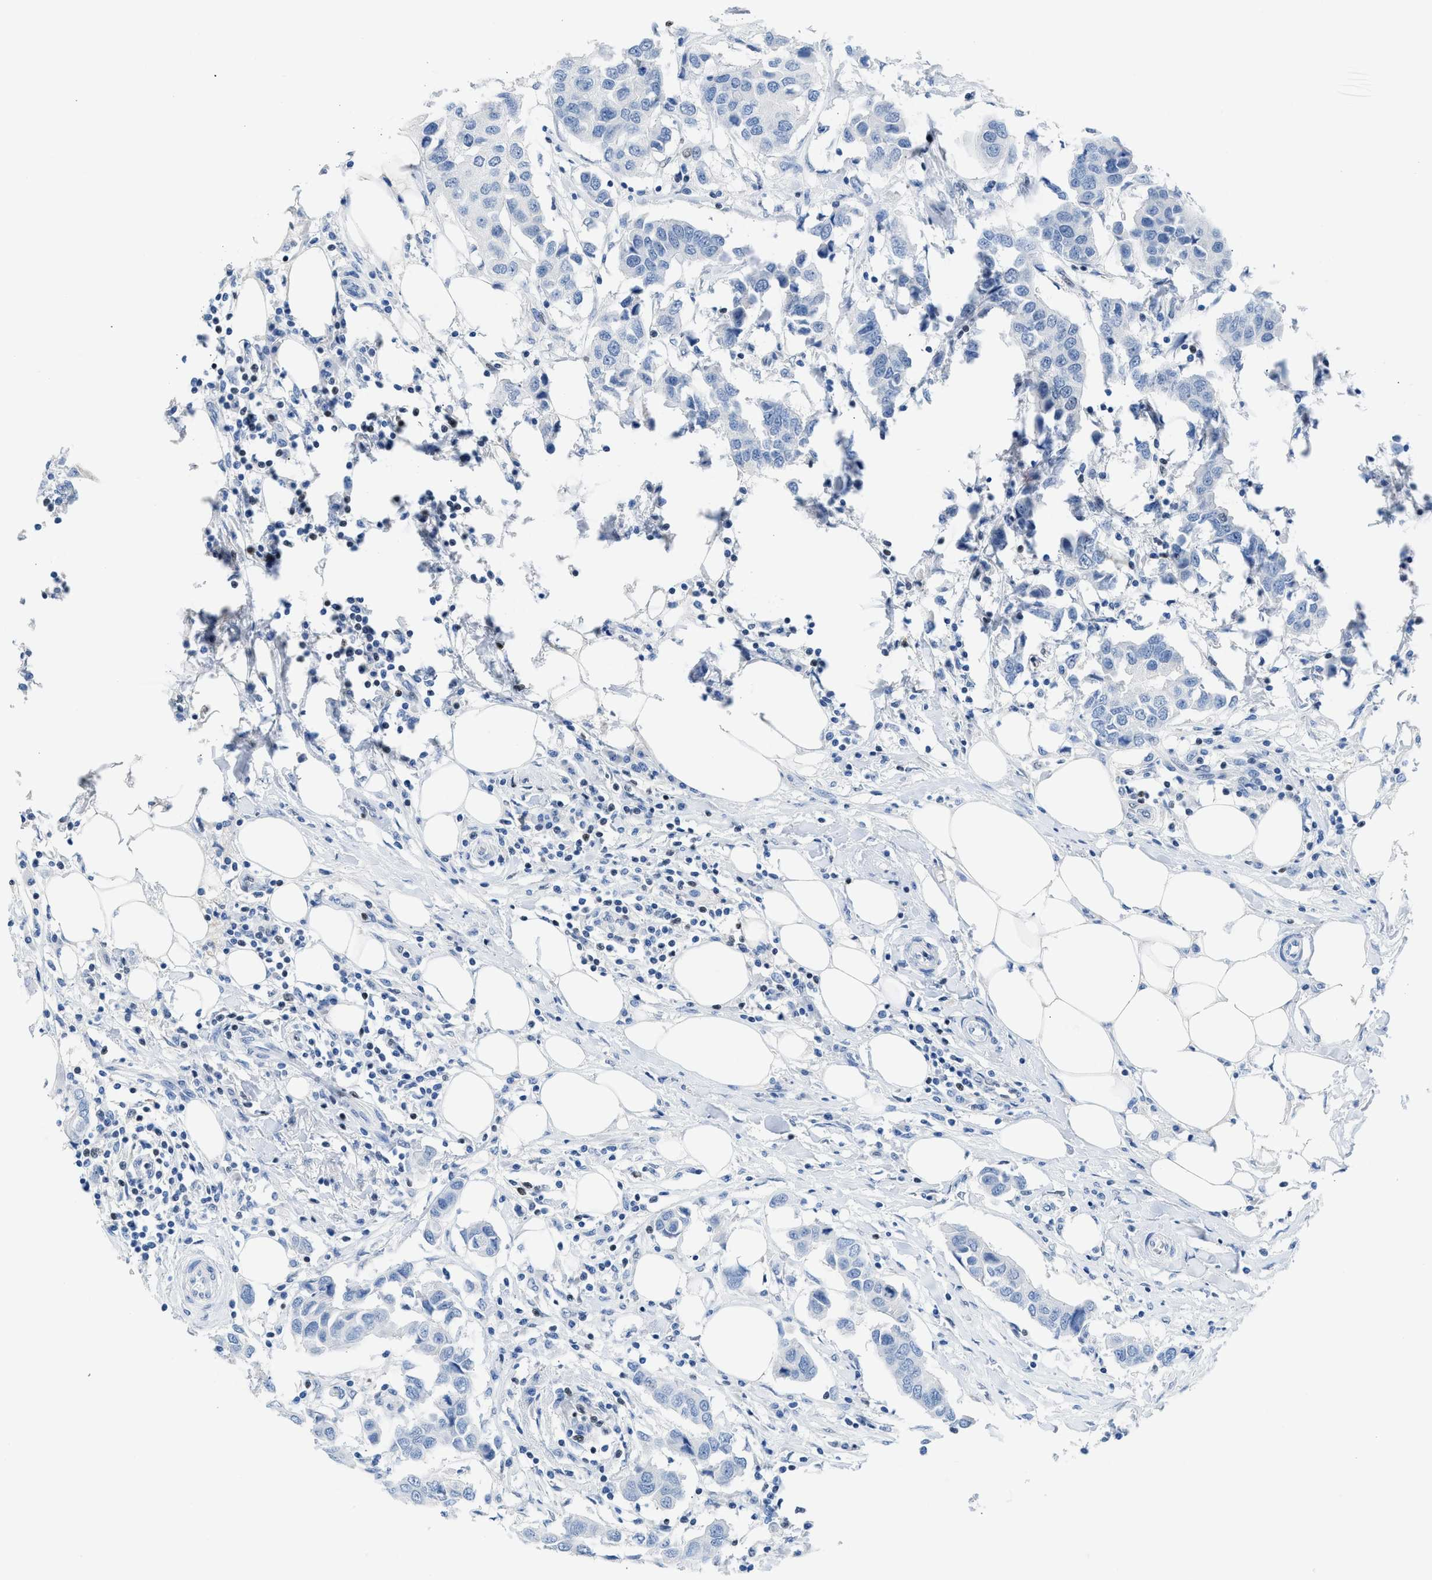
{"staining": {"intensity": "negative", "quantity": "none", "location": "none"}, "tissue": "breast cancer", "cell_type": "Tumor cells", "image_type": "cancer", "snomed": [{"axis": "morphology", "description": "Duct carcinoma"}, {"axis": "topography", "description": "Breast"}], "caption": "IHC micrograph of breast cancer (intraductal carcinoma) stained for a protein (brown), which shows no expression in tumor cells.", "gene": "LEF1", "patient": {"sex": "female", "age": 80}}